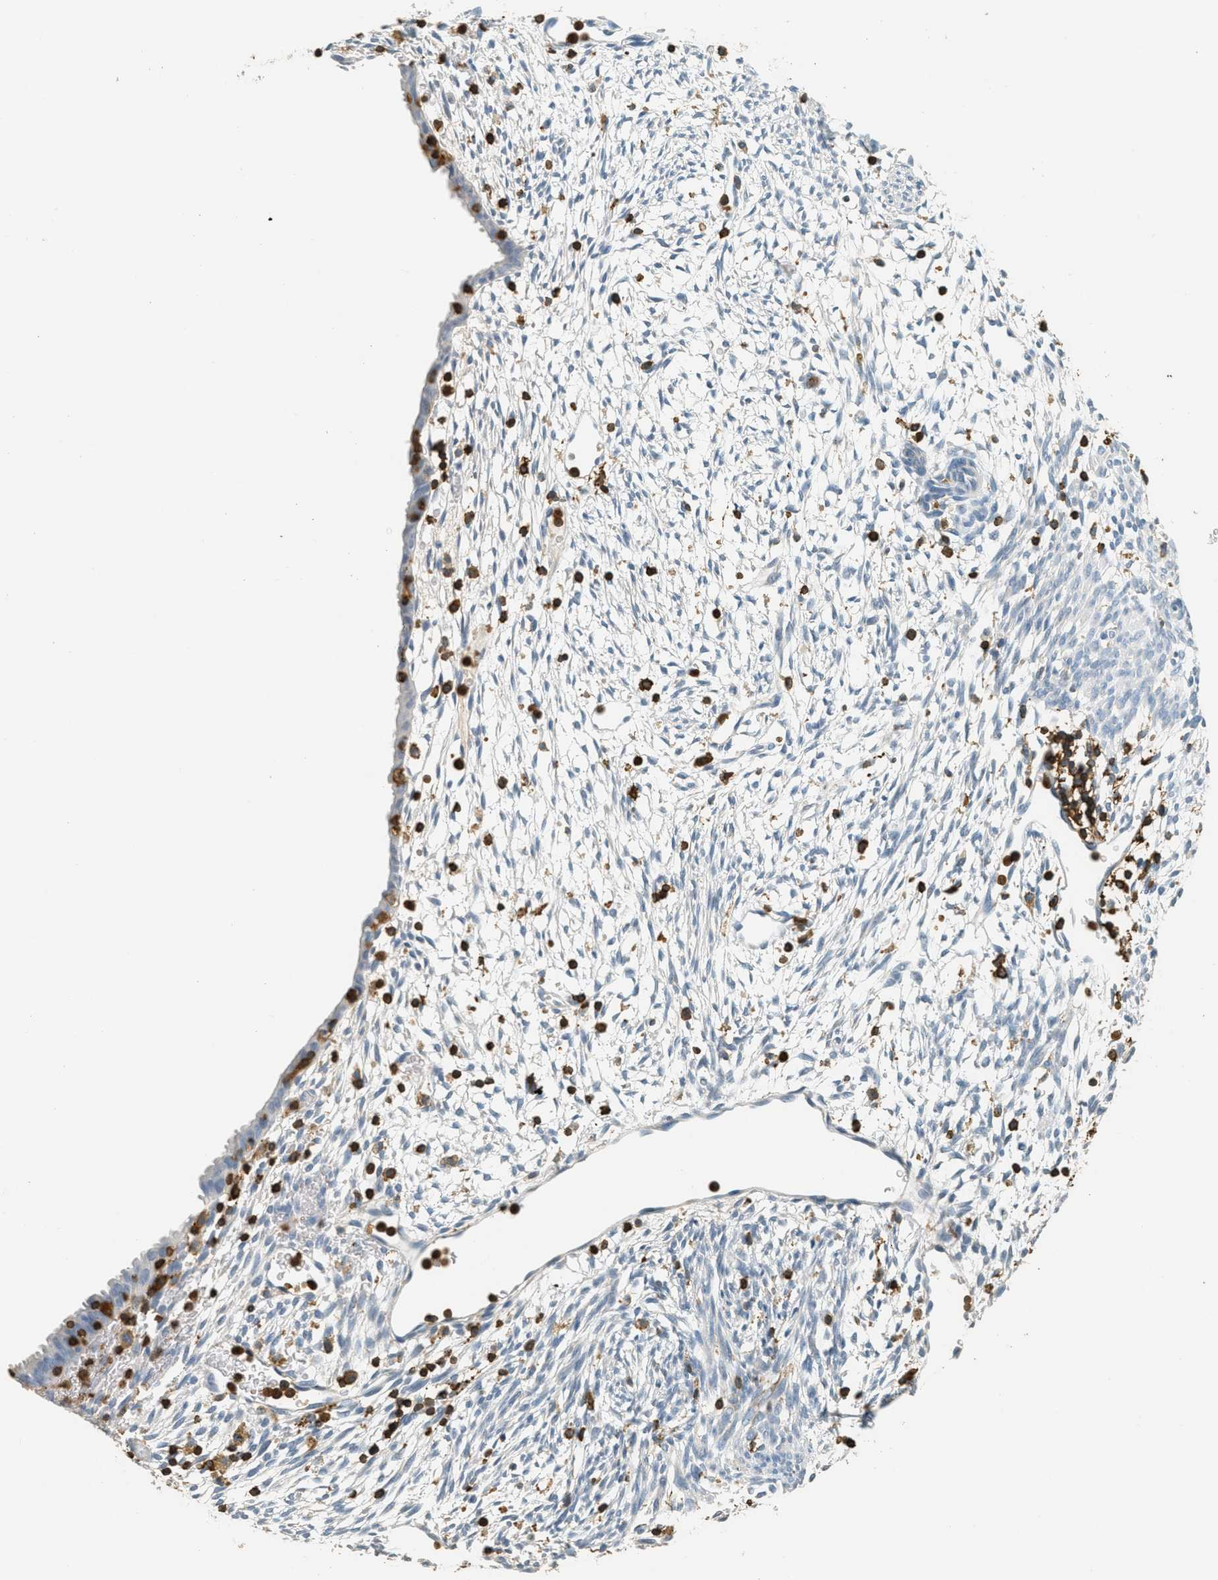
{"staining": {"intensity": "negative", "quantity": "none", "location": "none"}, "tissue": "endometrium", "cell_type": "Cells in endometrial stroma", "image_type": "normal", "snomed": [{"axis": "morphology", "description": "Normal tissue, NOS"}, {"axis": "morphology", "description": "Atrophy, NOS"}, {"axis": "topography", "description": "Uterus"}, {"axis": "topography", "description": "Endometrium"}], "caption": "DAB immunohistochemical staining of benign human endometrium displays no significant expression in cells in endometrial stroma.", "gene": "LSP1", "patient": {"sex": "female", "age": 68}}